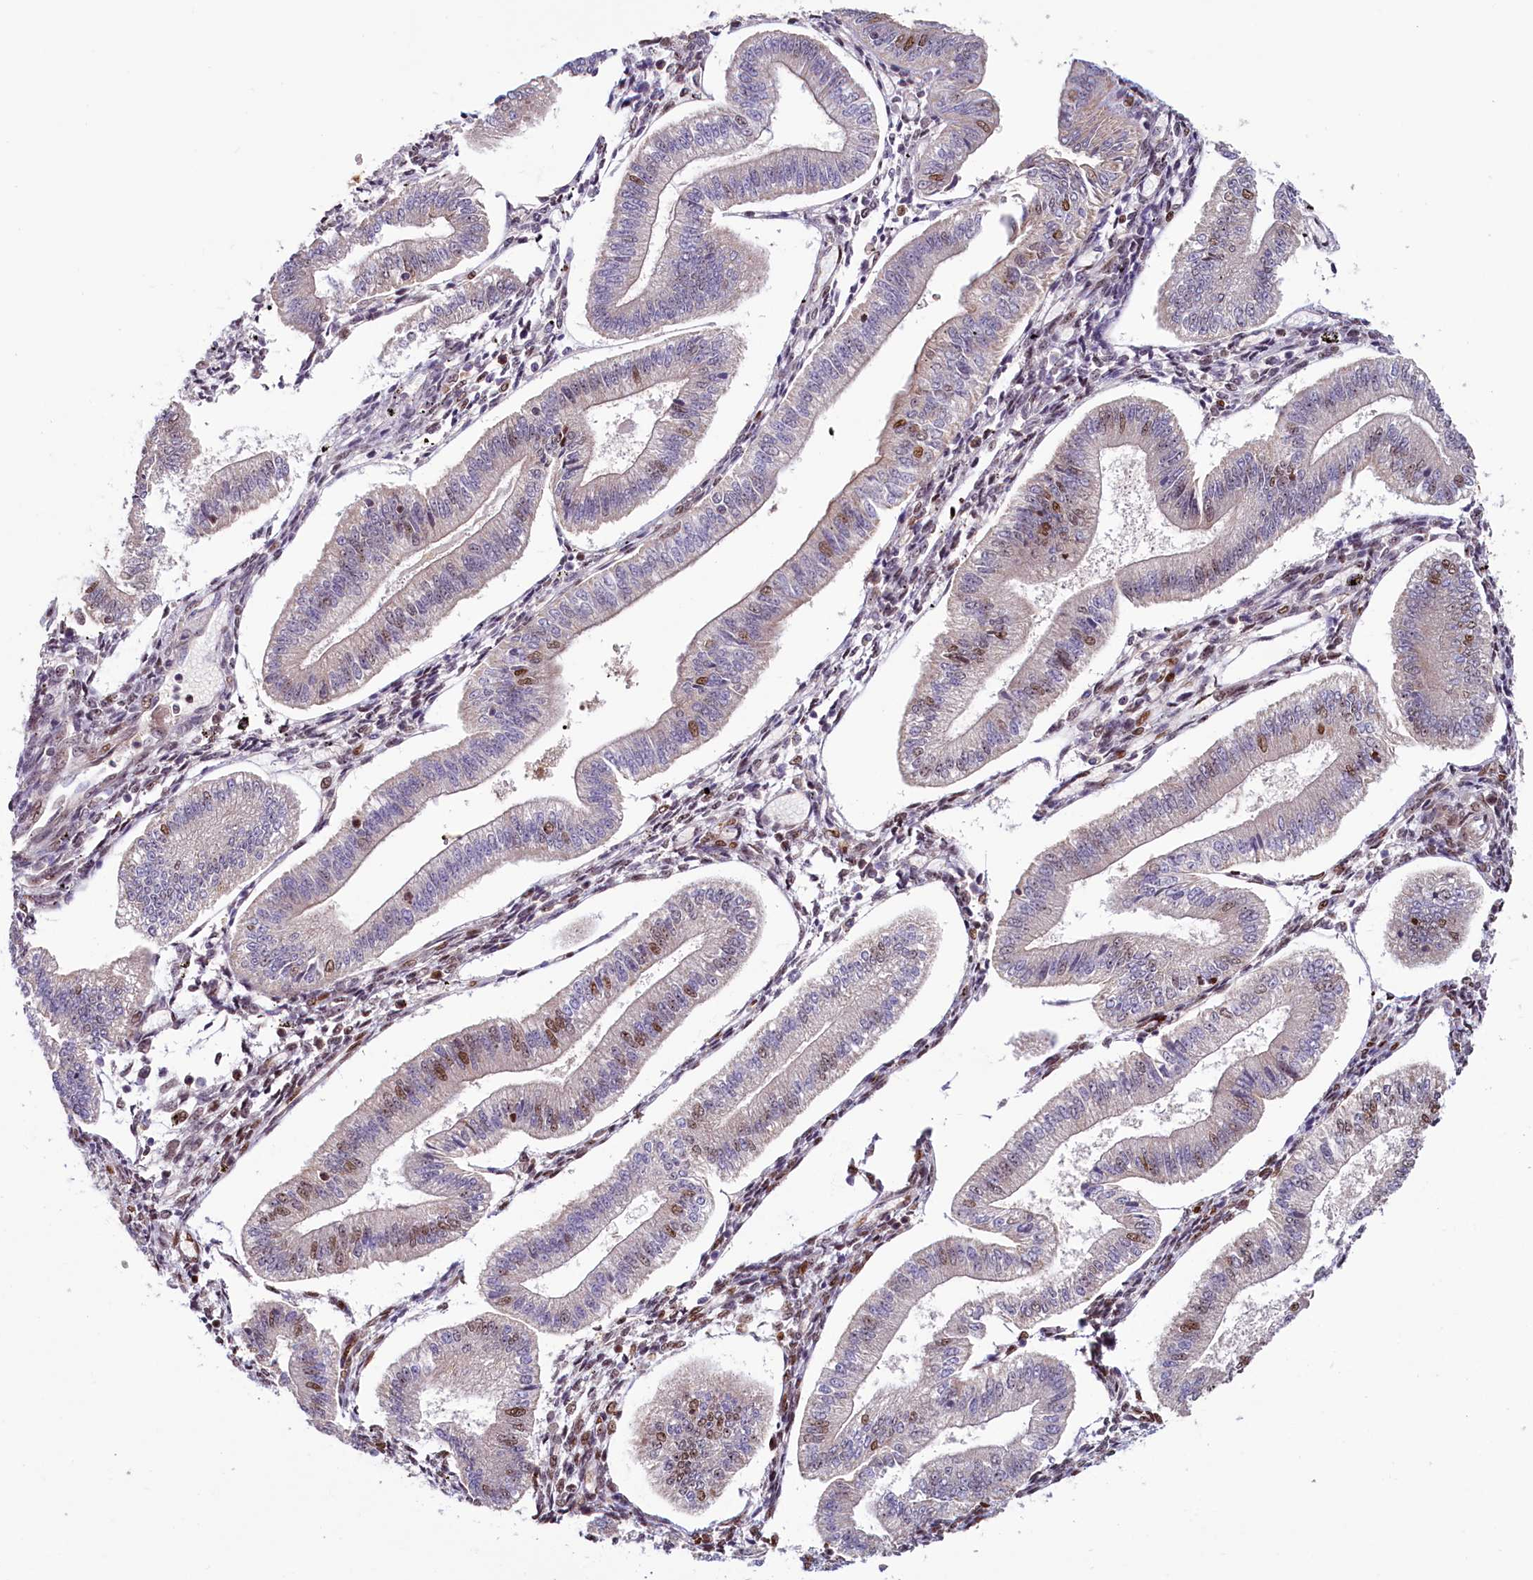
{"staining": {"intensity": "moderate", "quantity": "25%-75%", "location": "nuclear"}, "tissue": "endometrium", "cell_type": "Cells in endometrial stroma", "image_type": "normal", "snomed": [{"axis": "morphology", "description": "Normal tissue, NOS"}, {"axis": "topography", "description": "Endometrium"}], "caption": "Immunohistochemical staining of benign endometrium shows 25%-75% levels of moderate nuclear protein positivity in about 25%-75% of cells in endometrial stroma.", "gene": "TCOF1", "patient": {"sex": "female", "age": 34}}